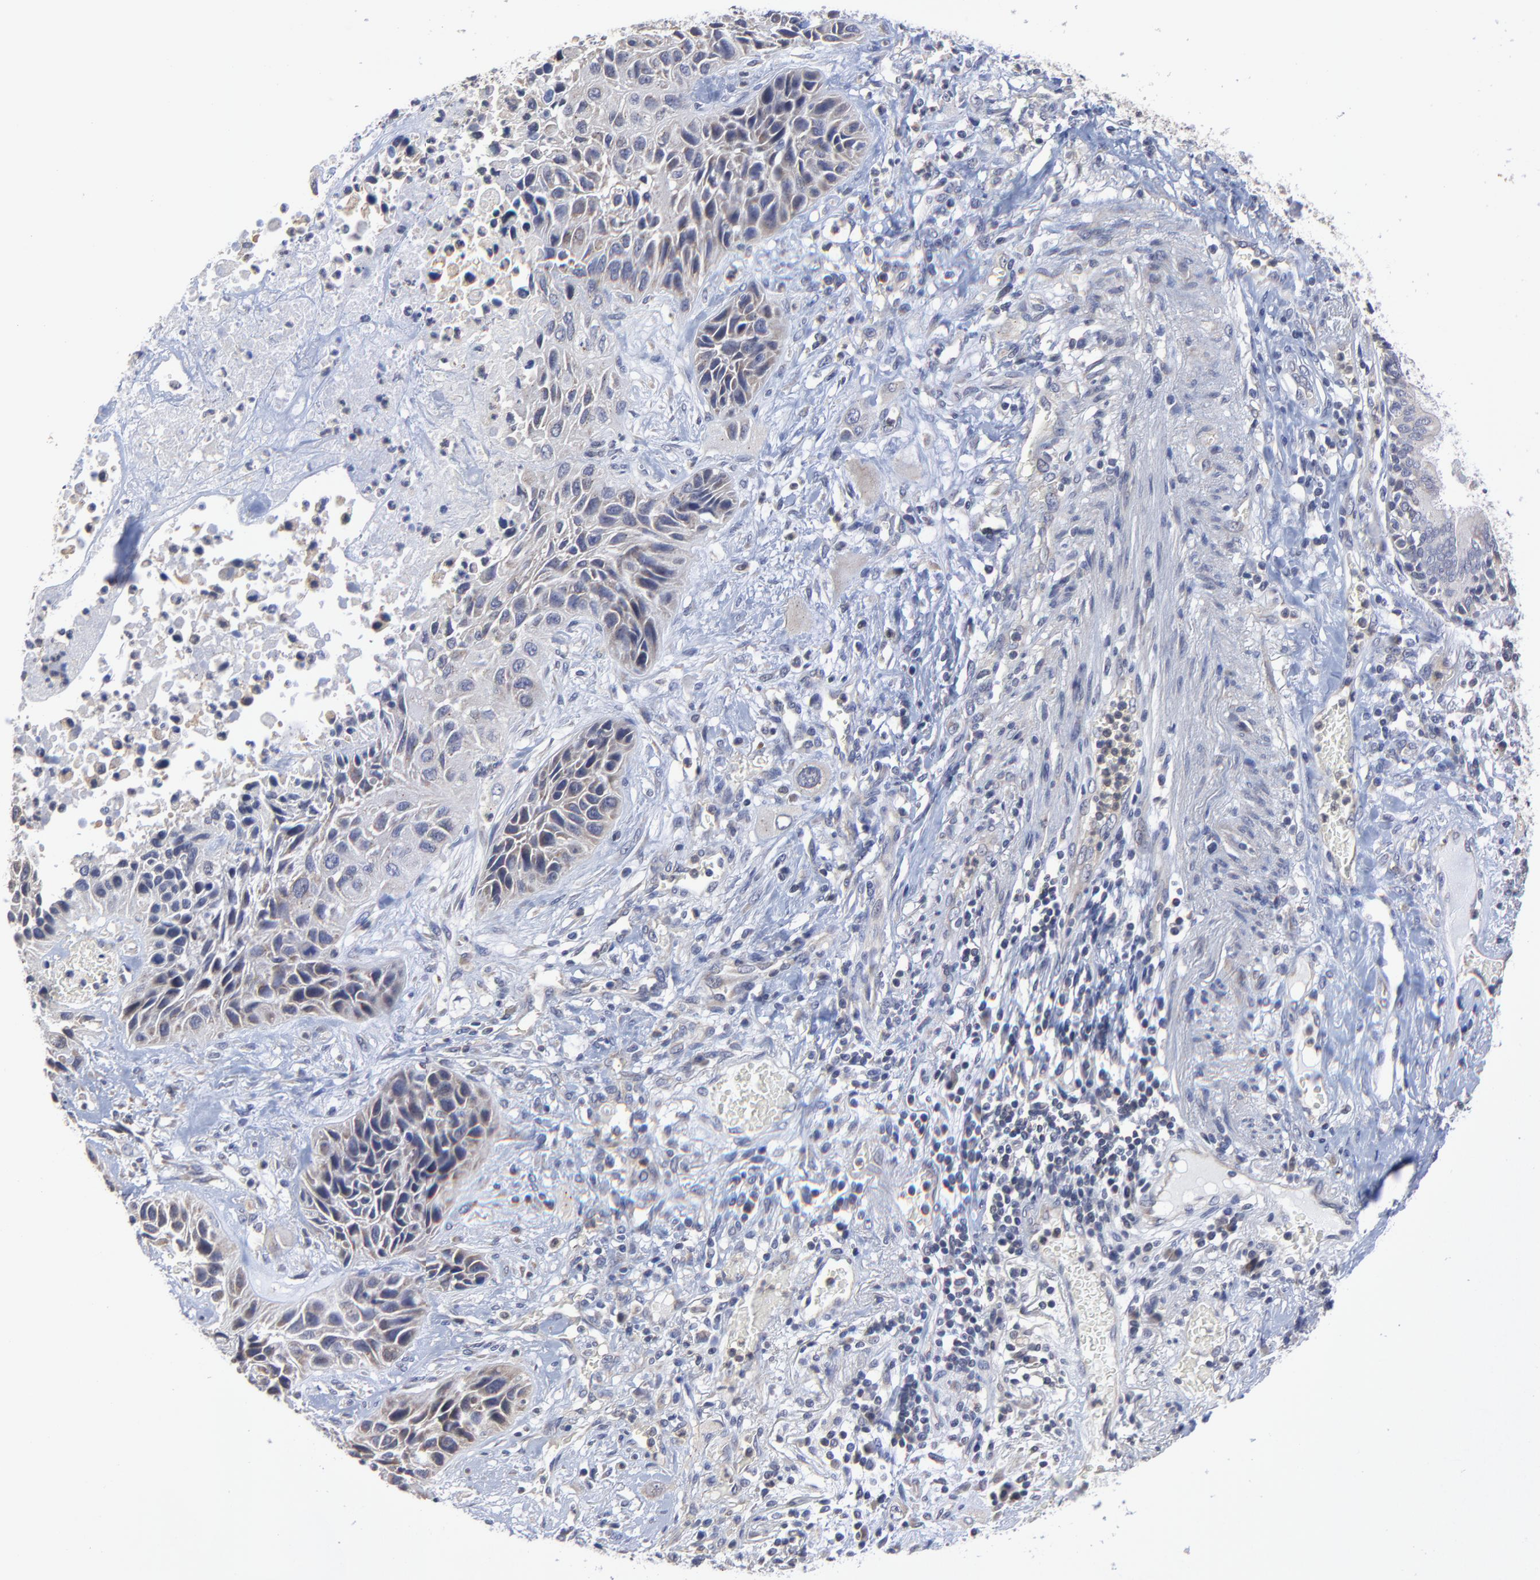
{"staining": {"intensity": "weak", "quantity": "25%-75%", "location": "cytoplasmic/membranous"}, "tissue": "lung cancer", "cell_type": "Tumor cells", "image_type": "cancer", "snomed": [{"axis": "morphology", "description": "Squamous cell carcinoma, NOS"}, {"axis": "topography", "description": "Lung"}], "caption": "Lung squamous cell carcinoma stained with immunohistochemistry (IHC) demonstrates weak cytoplasmic/membranous positivity in approximately 25%-75% of tumor cells. (DAB (3,3'-diaminobenzidine) IHC with brightfield microscopy, high magnification).", "gene": "PCMT1", "patient": {"sex": "female", "age": 76}}